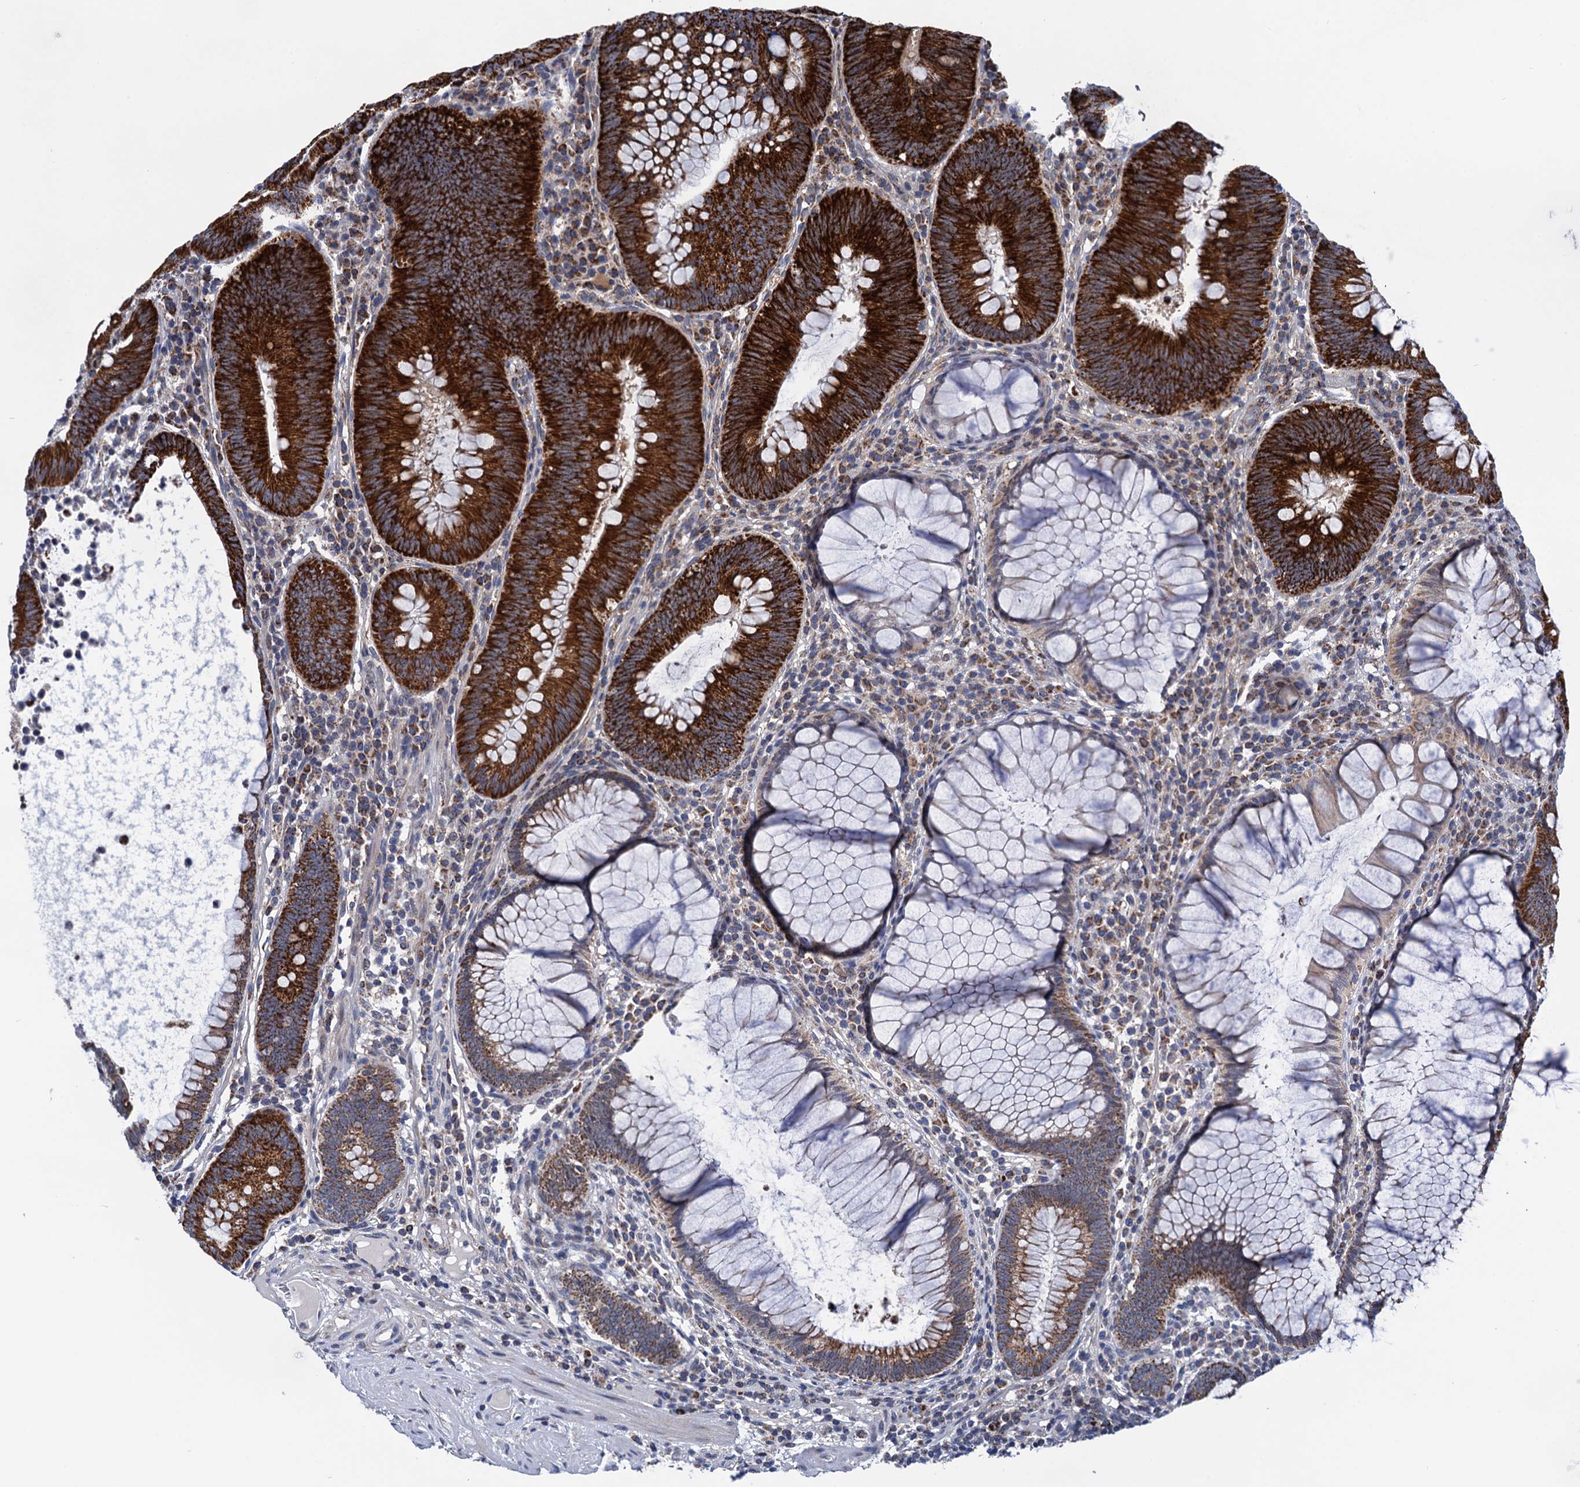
{"staining": {"intensity": "strong", "quantity": ">75%", "location": "cytoplasmic/membranous"}, "tissue": "colorectal cancer", "cell_type": "Tumor cells", "image_type": "cancer", "snomed": [{"axis": "morphology", "description": "Adenocarcinoma, NOS"}, {"axis": "topography", "description": "Rectum"}], "caption": "Protein staining by immunohistochemistry exhibits strong cytoplasmic/membranous expression in about >75% of tumor cells in colorectal cancer.", "gene": "PTCD3", "patient": {"sex": "female", "age": 75}}